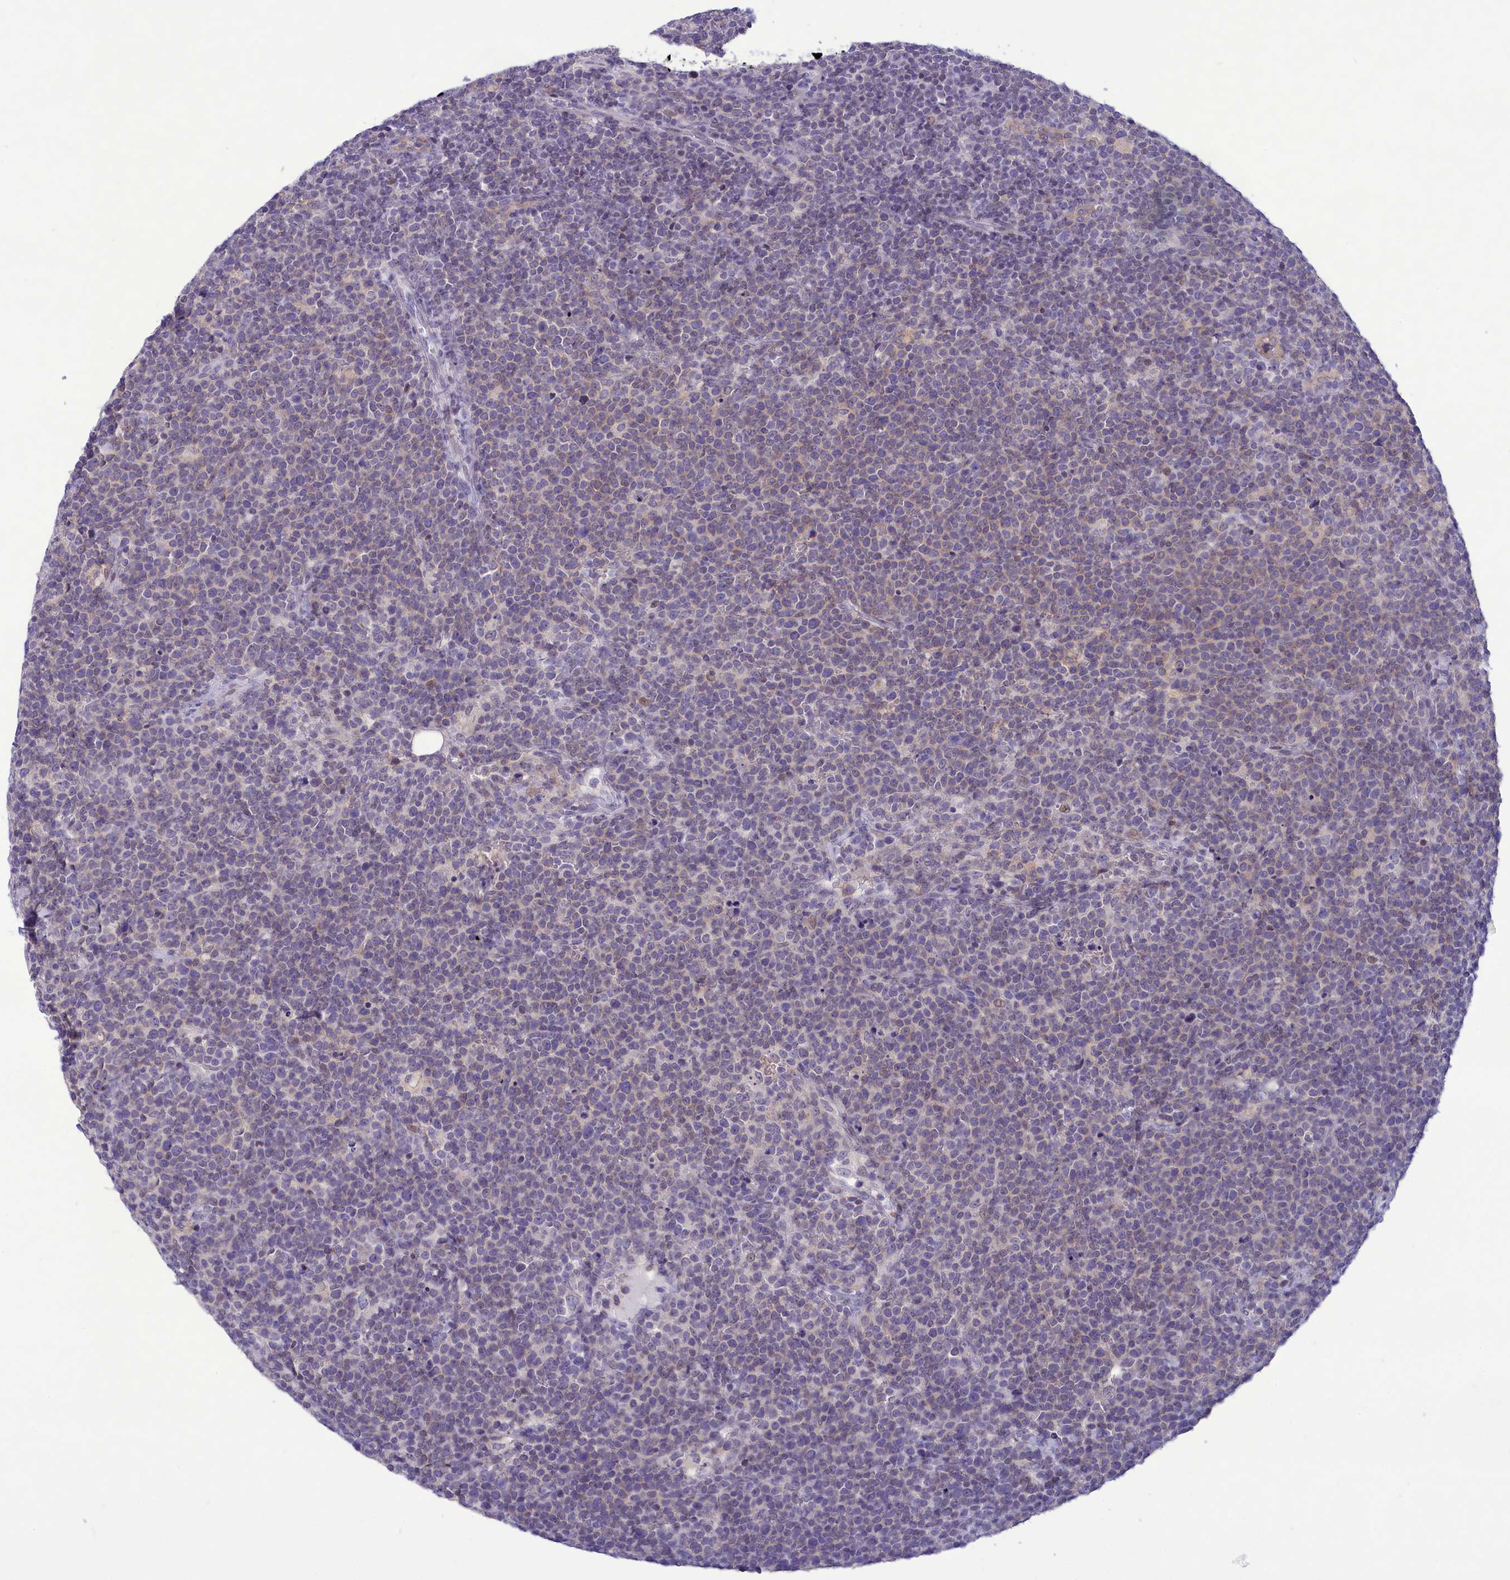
{"staining": {"intensity": "negative", "quantity": "none", "location": "none"}, "tissue": "lymphoma", "cell_type": "Tumor cells", "image_type": "cancer", "snomed": [{"axis": "morphology", "description": "Malignant lymphoma, non-Hodgkin's type, High grade"}, {"axis": "topography", "description": "Lymph node"}], "caption": "DAB immunohistochemical staining of high-grade malignant lymphoma, non-Hodgkin's type shows no significant positivity in tumor cells.", "gene": "CORO2A", "patient": {"sex": "male", "age": 61}}